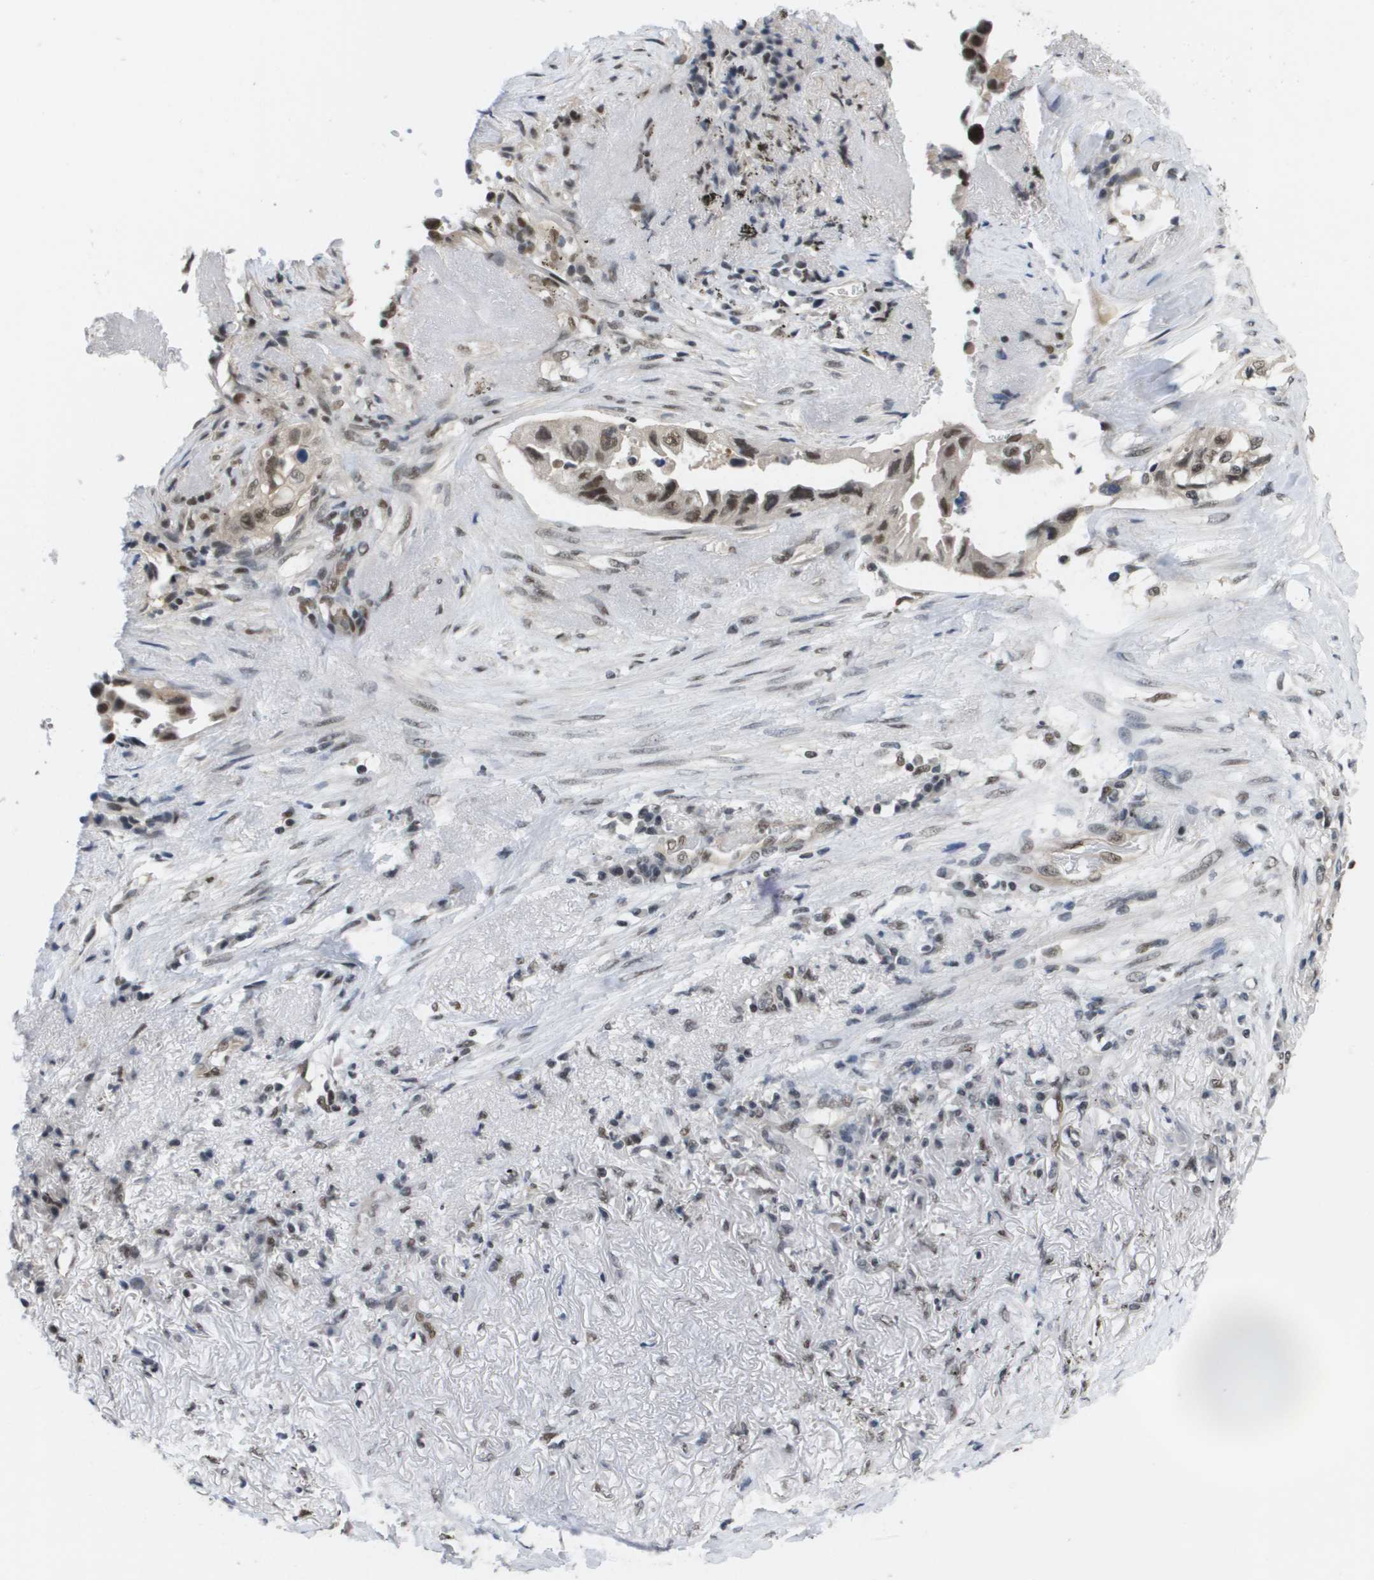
{"staining": {"intensity": "moderate", "quantity": ">75%", "location": "nuclear"}, "tissue": "lung cancer", "cell_type": "Tumor cells", "image_type": "cancer", "snomed": [{"axis": "morphology", "description": "Adenocarcinoma, NOS"}, {"axis": "topography", "description": "Lung"}], "caption": "Lung cancer (adenocarcinoma) was stained to show a protein in brown. There is medium levels of moderate nuclear expression in approximately >75% of tumor cells.", "gene": "ISY1", "patient": {"sex": "female", "age": 51}}